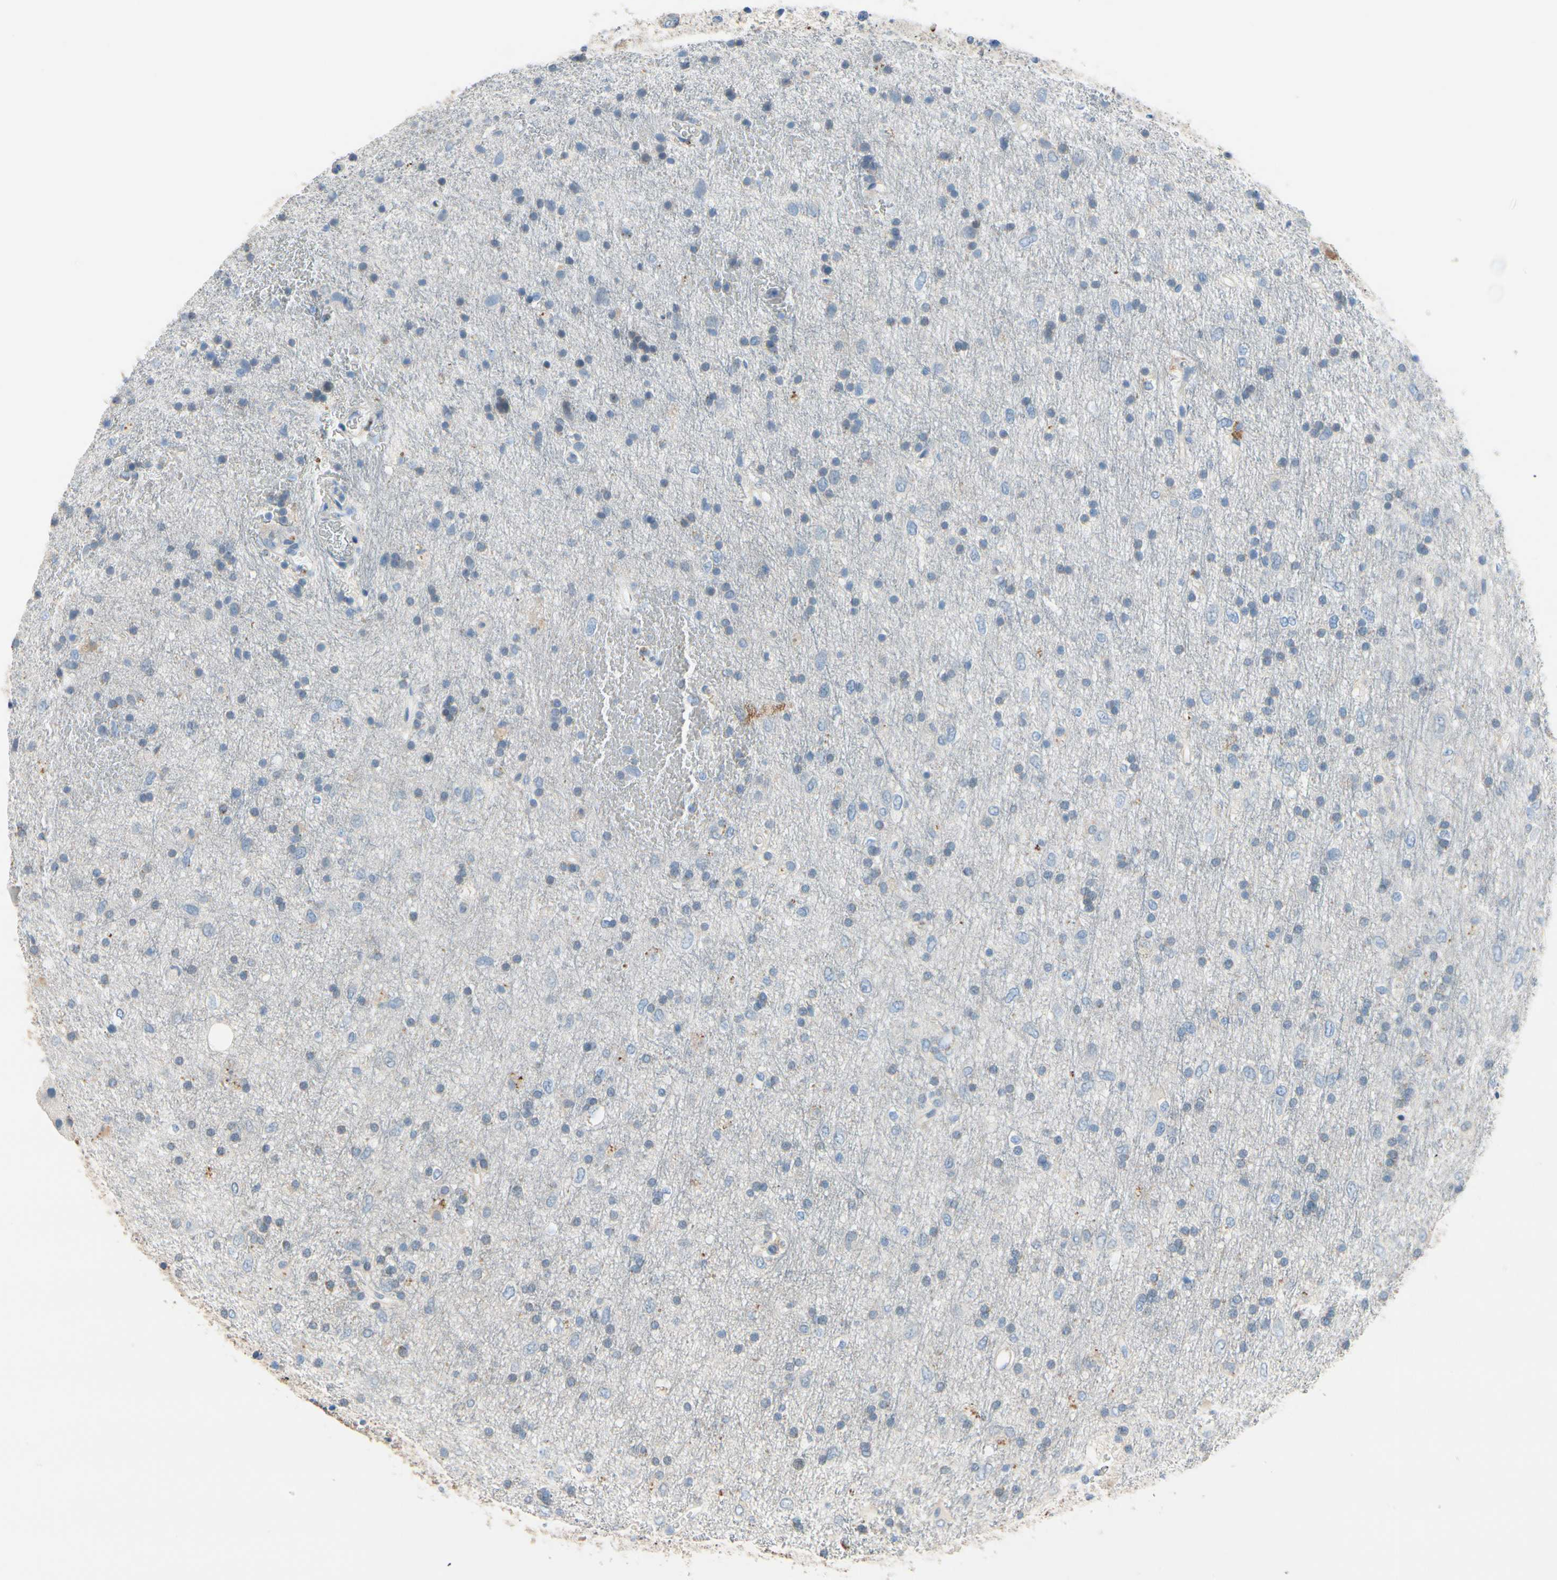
{"staining": {"intensity": "moderate", "quantity": "<25%", "location": "cytoplasmic/membranous"}, "tissue": "glioma", "cell_type": "Tumor cells", "image_type": "cancer", "snomed": [{"axis": "morphology", "description": "Glioma, malignant, Low grade"}, {"axis": "topography", "description": "Brain"}], "caption": "Brown immunohistochemical staining in human glioma demonstrates moderate cytoplasmic/membranous positivity in approximately <25% of tumor cells. The staining was performed using DAB, with brown indicating positive protein expression. Nuclei are stained blue with hematoxylin.", "gene": "CKAP2", "patient": {"sex": "male", "age": 77}}